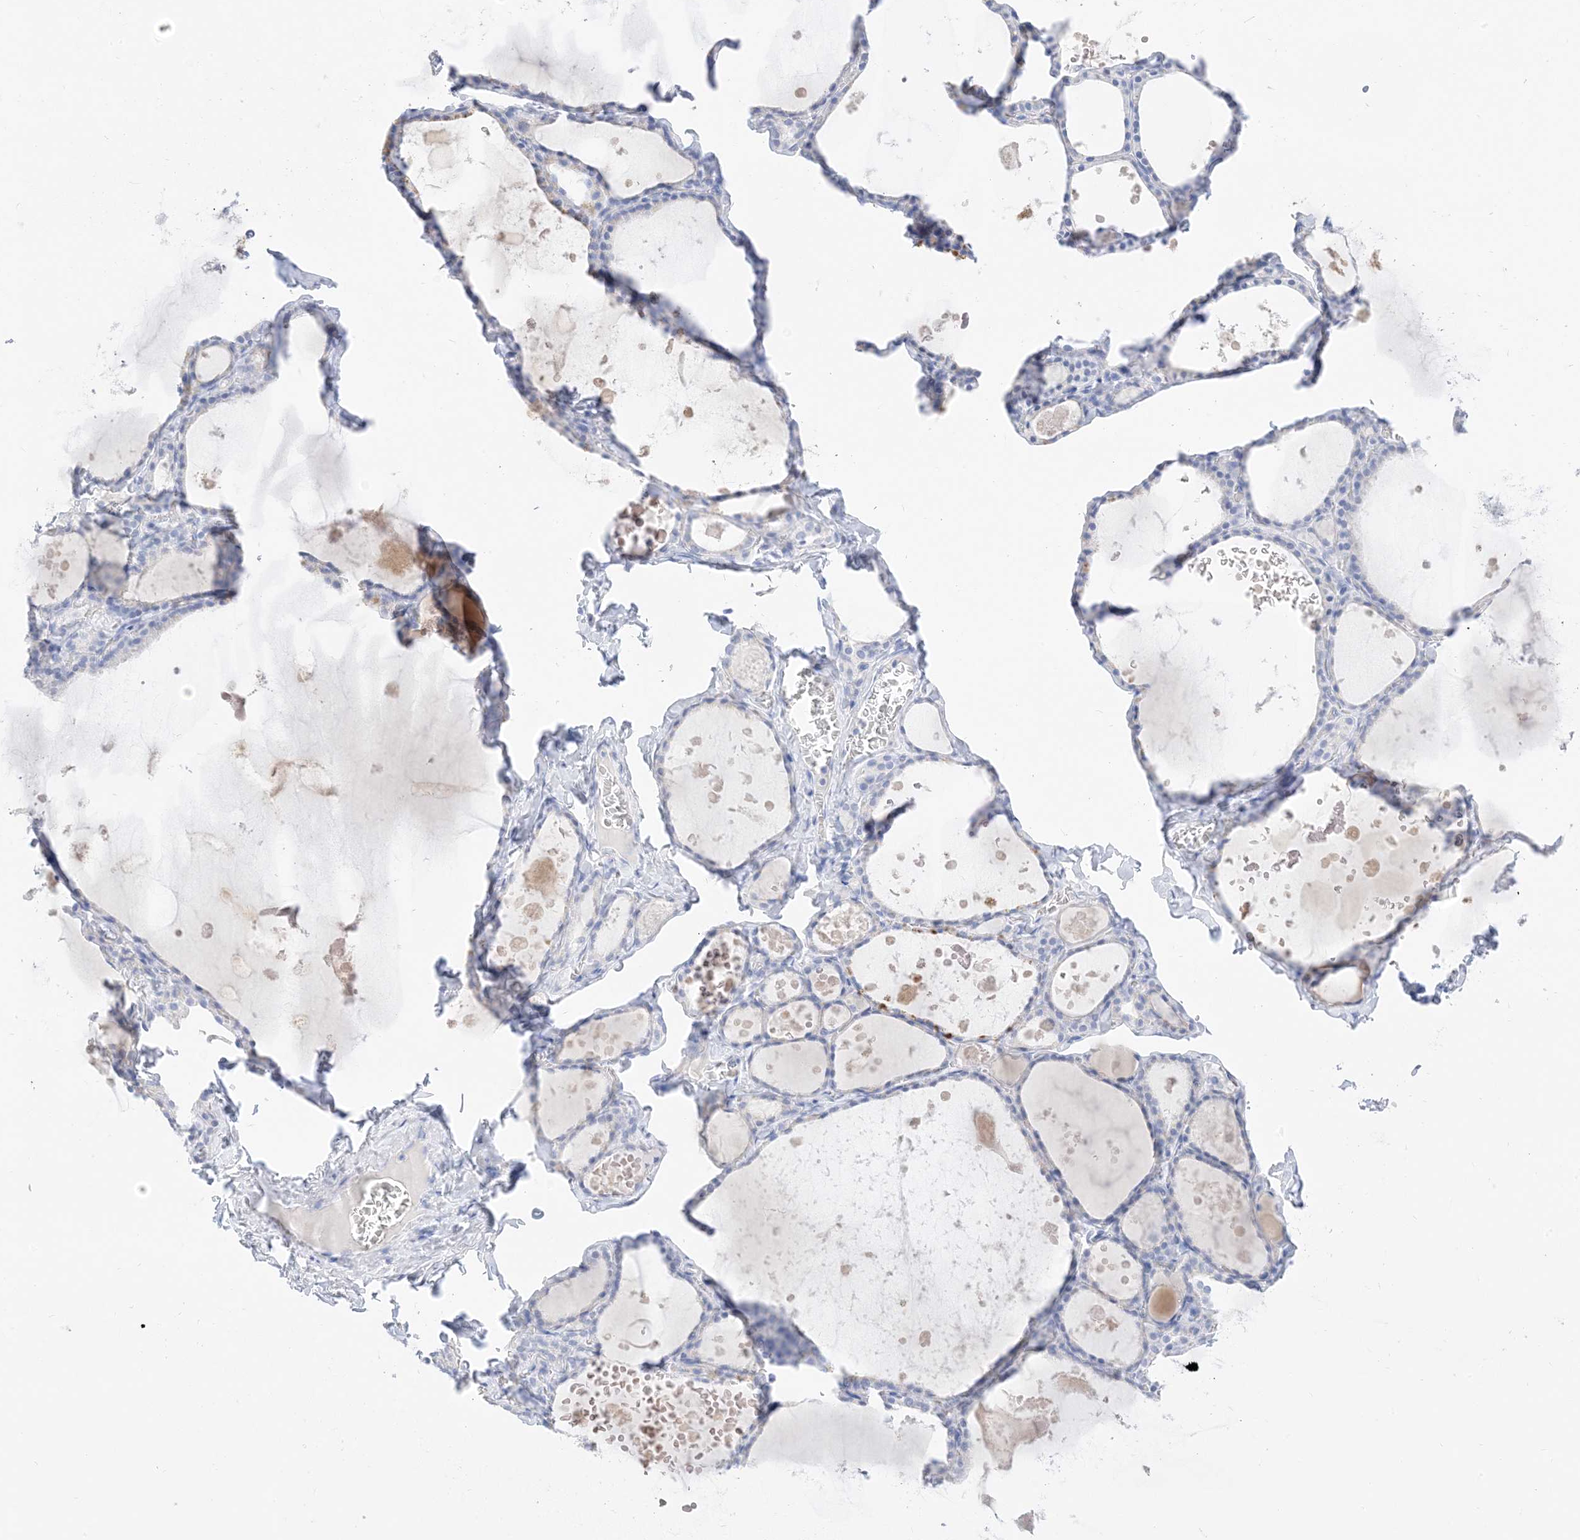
{"staining": {"intensity": "negative", "quantity": "none", "location": "none"}, "tissue": "thyroid gland", "cell_type": "Glandular cells", "image_type": "normal", "snomed": [{"axis": "morphology", "description": "Normal tissue, NOS"}, {"axis": "topography", "description": "Thyroid gland"}], "caption": "This micrograph is of unremarkable thyroid gland stained with immunohistochemistry (IHC) to label a protein in brown with the nuclei are counter-stained blue. There is no staining in glandular cells.", "gene": "MUC17", "patient": {"sex": "male", "age": 56}}